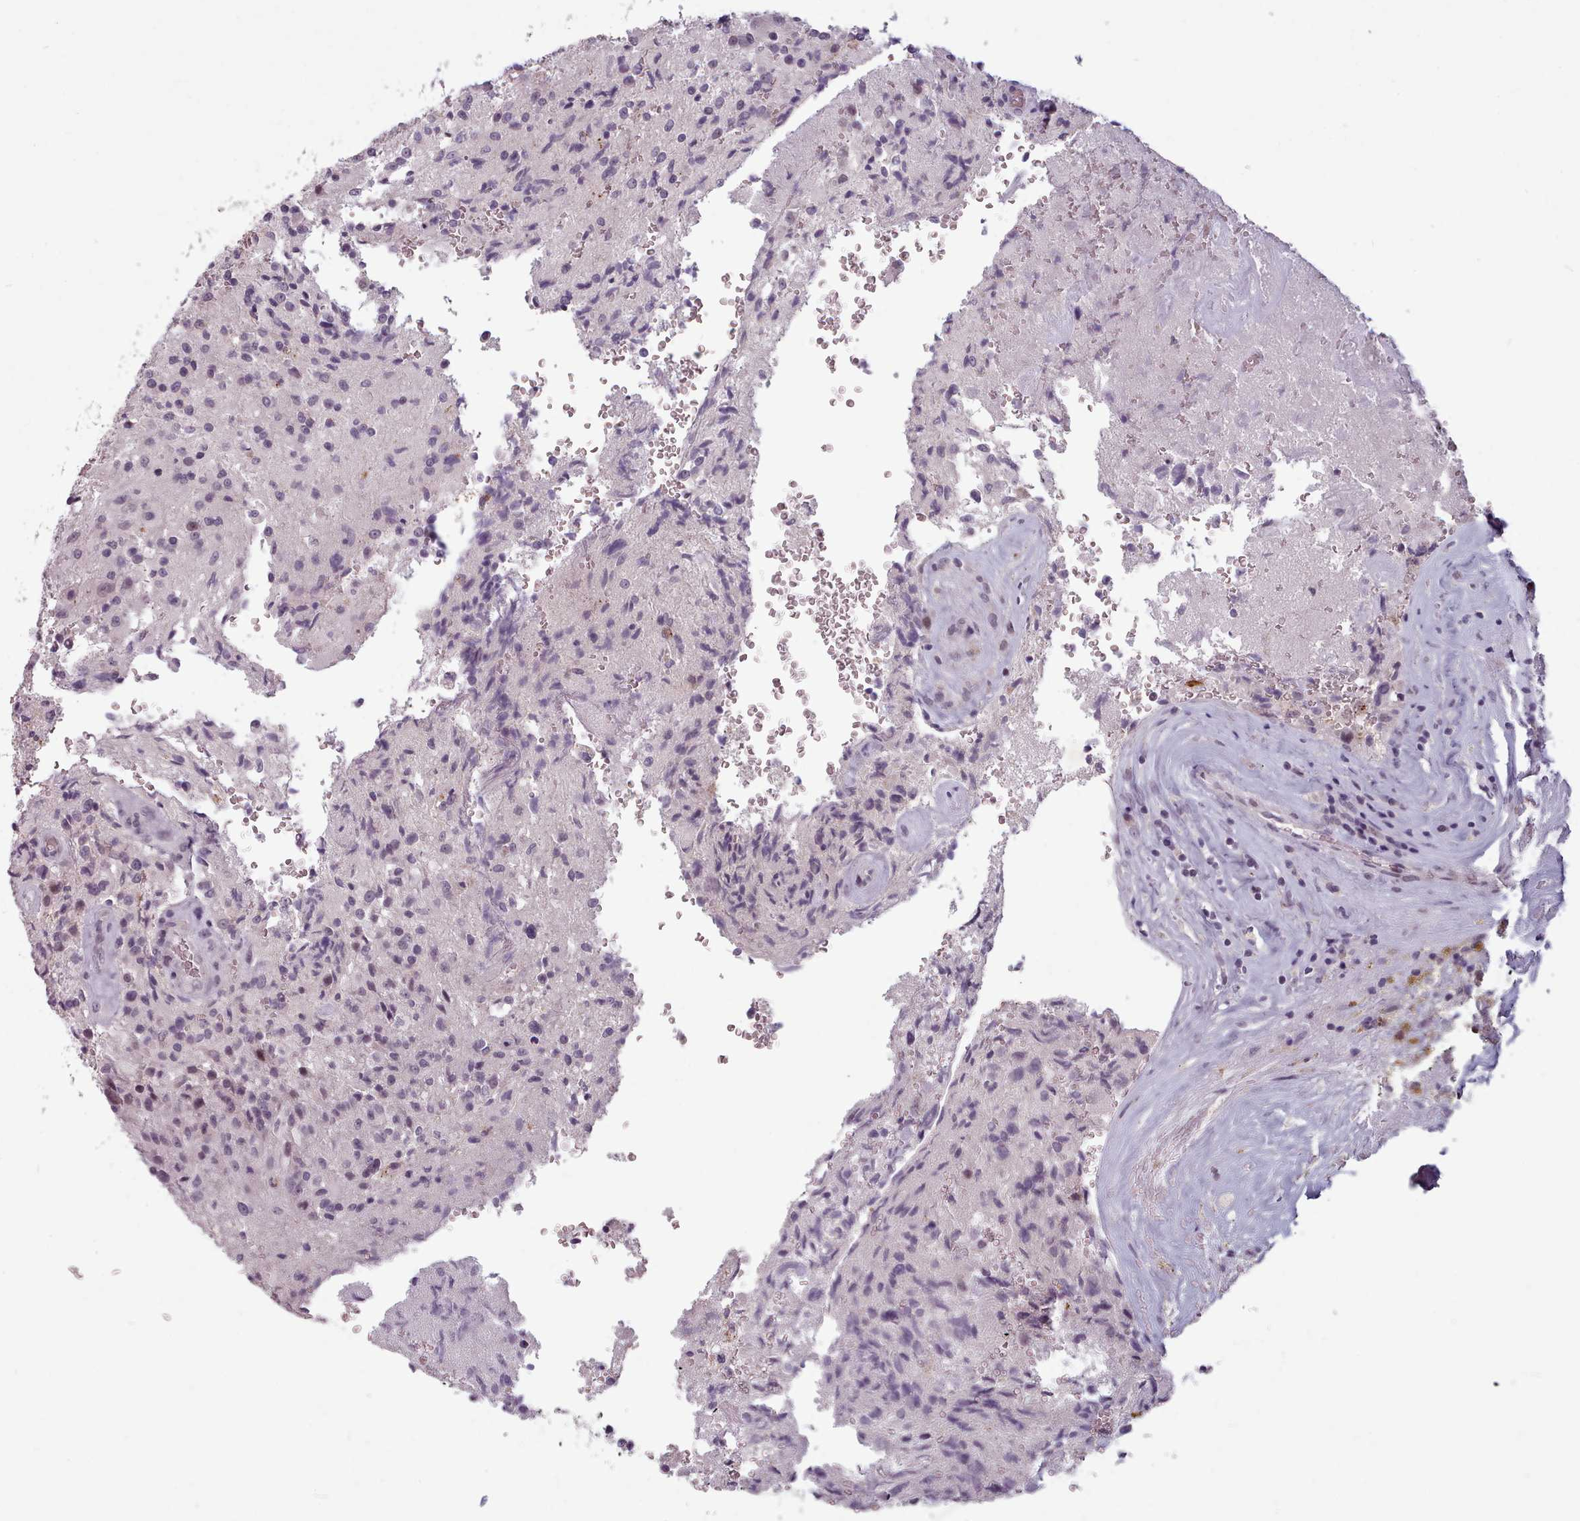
{"staining": {"intensity": "negative", "quantity": "none", "location": "none"}, "tissue": "glioma", "cell_type": "Tumor cells", "image_type": "cancer", "snomed": [{"axis": "morphology", "description": "Normal tissue, NOS"}, {"axis": "morphology", "description": "Glioma, malignant, High grade"}, {"axis": "topography", "description": "Cerebral cortex"}], "caption": "Tumor cells show no significant positivity in glioma.", "gene": "PBX4", "patient": {"sex": "male", "age": 56}}